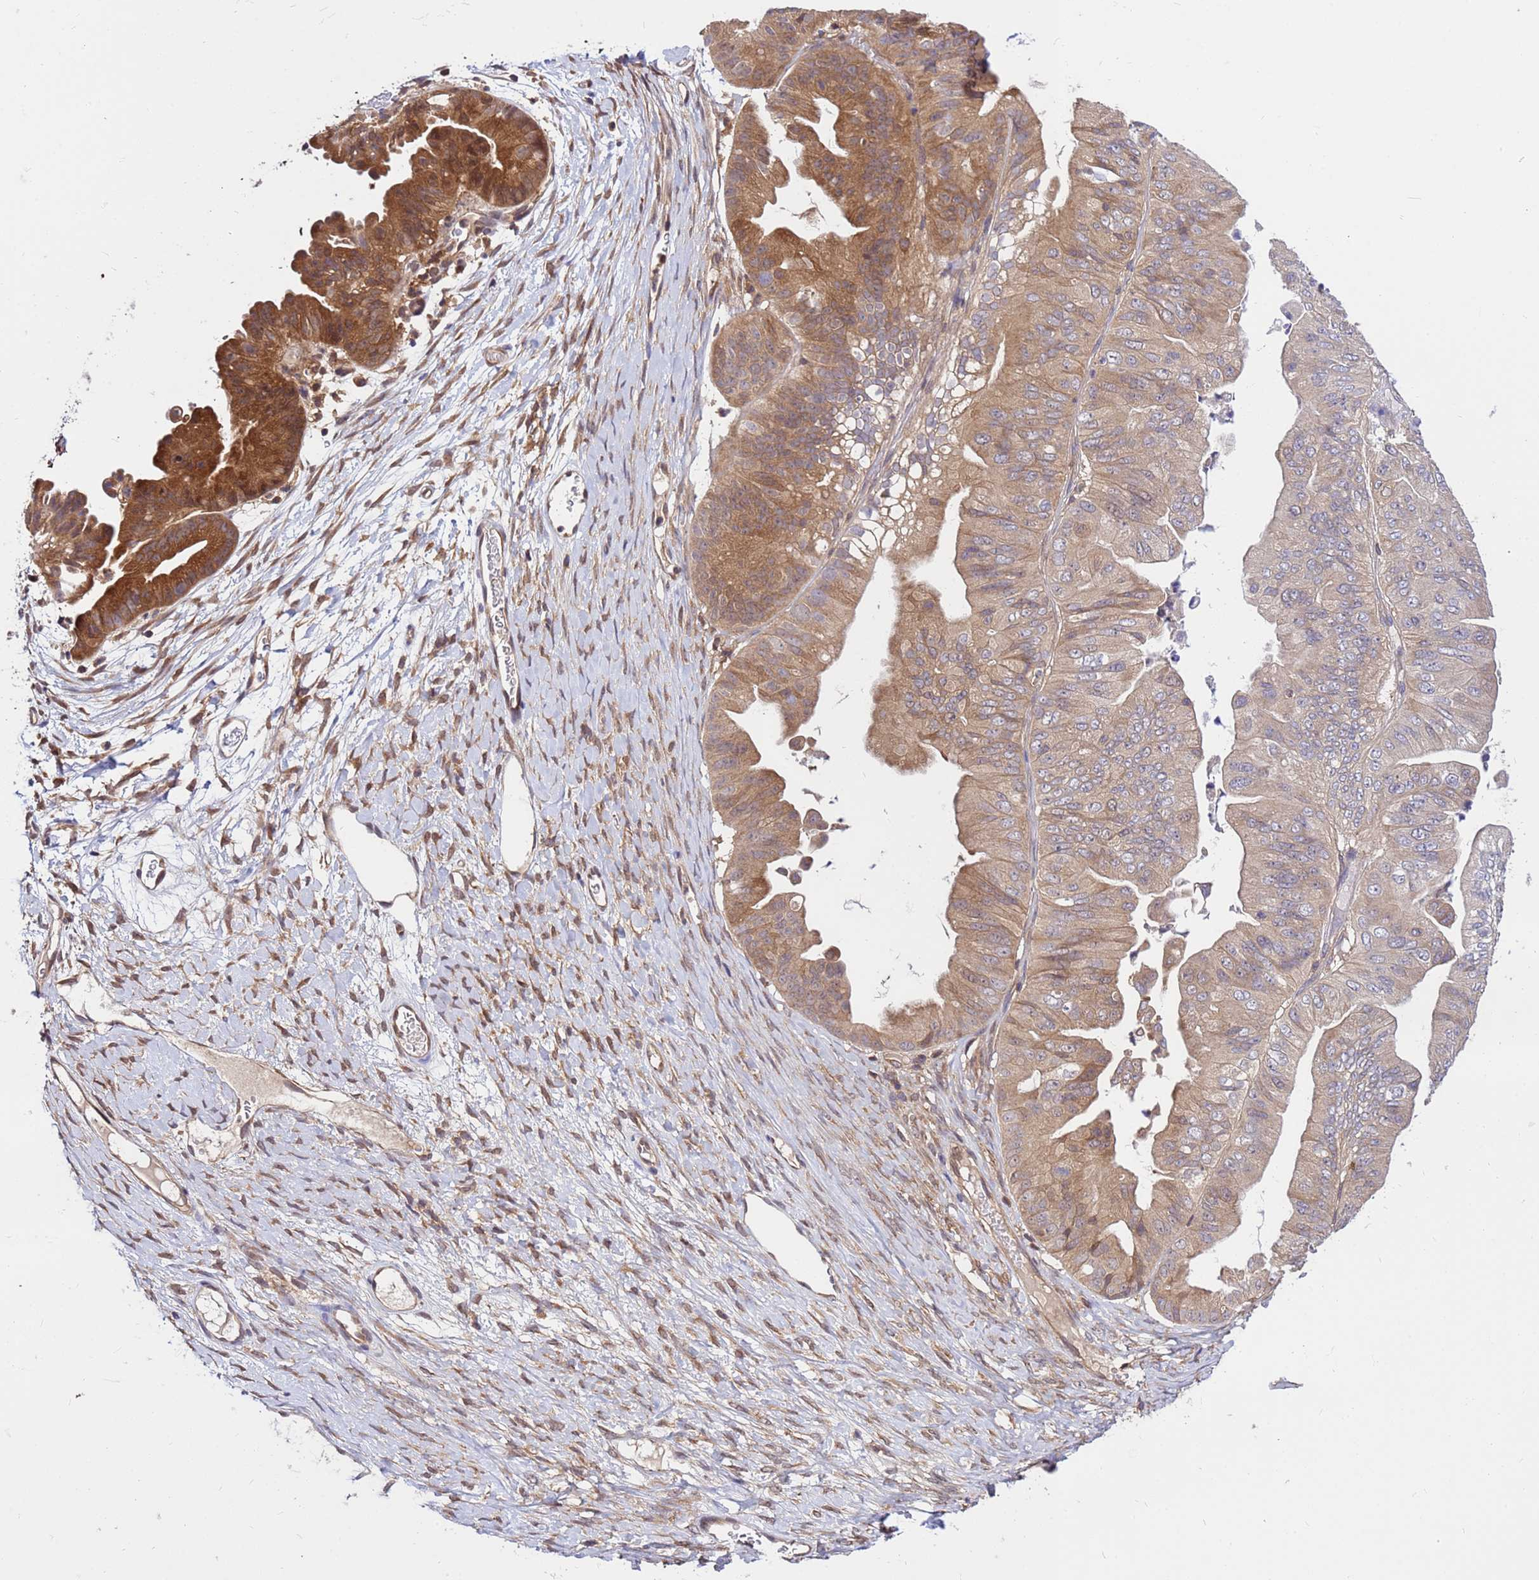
{"staining": {"intensity": "strong", "quantity": "<25%", "location": "cytoplasmic/membranous"}, "tissue": "ovarian cancer", "cell_type": "Tumor cells", "image_type": "cancer", "snomed": [{"axis": "morphology", "description": "Cystadenocarcinoma, mucinous, NOS"}, {"axis": "topography", "description": "Ovary"}], "caption": "This is an image of IHC staining of mucinous cystadenocarcinoma (ovarian), which shows strong positivity in the cytoplasmic/membranous of tumor cells.", "gene": "GET3", "patient": {"sex": "female", "age": 61}}